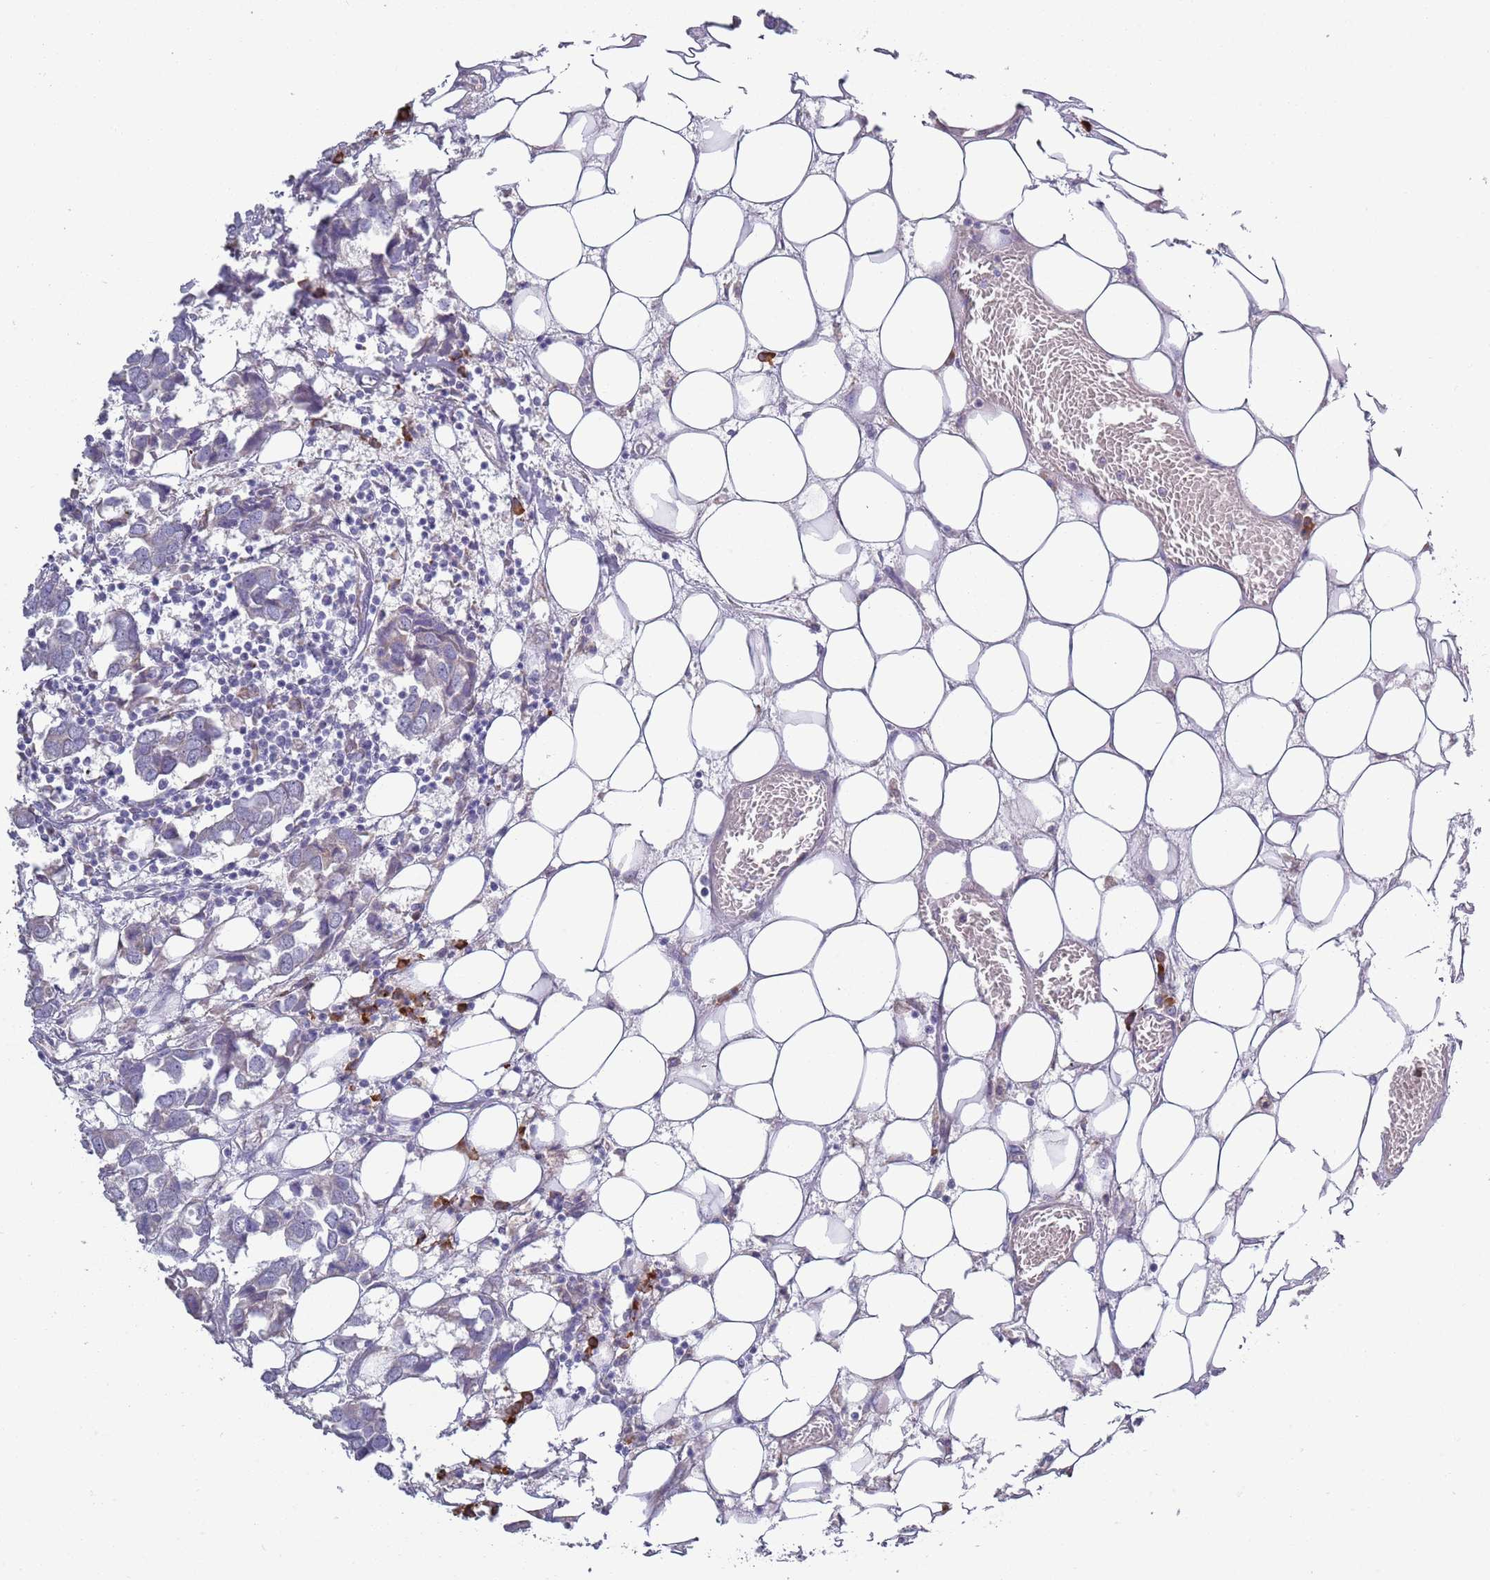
{"staining": {"intensity": "negative", "quantity": "none", "location": "none"}, "tissue": "breast cancer", "cell_type": "Tumor cells", "image_type": "cancer", "snomed": [{"axis": "morphology", "description": "Duct carcinoma"}, {"axis": "topography", "description": "Breast"}], "caption": "An image of human breast invasive ductal carcinoma is negative for staining in tumor cells.", "gene": "LTB", "patient": {"sex": "female", "age": 83}}